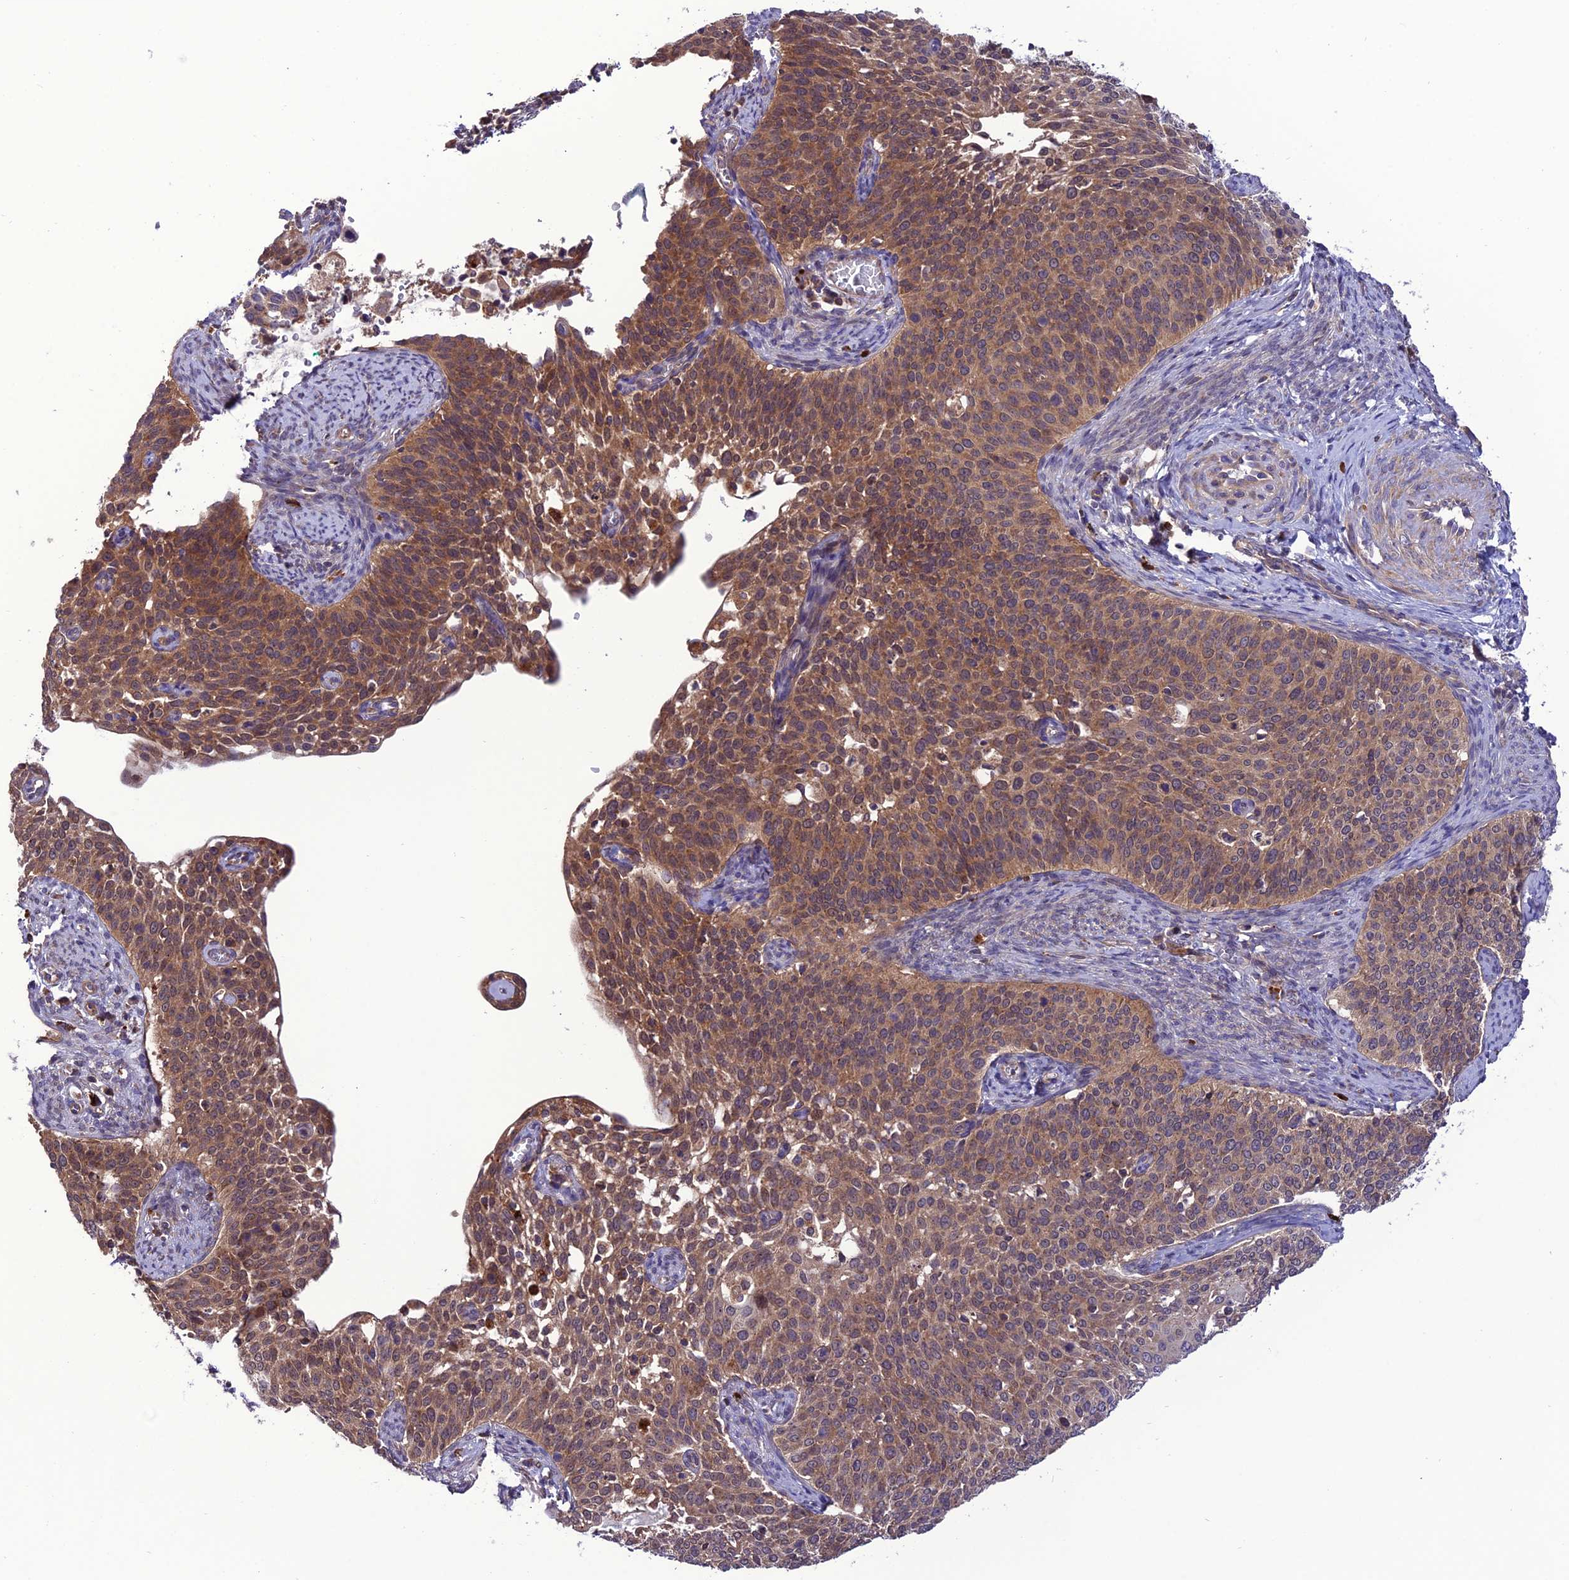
{"staining": {"intensity": "moderate", "quantity": ">75%", "location": "cytoplasmic/membranous"}, "tissue": "cervical cancer", "cell_type": "Tumor cells", "image_type": "cancer", "snomed": [{"axis": "morphology", "description": "Squamous cell carcinoma, NOS"}, {"axis": "topography", "description": "Cervix"}], "caption": "Immunohistochemistry (IHC) of cervical cancer shows medium levels of moderate cytoplasmic/membranous positivity in approximately >75% of tumor cells.", "gene": "PPIL3", "patient": {"sex": "female", "age": 44}}